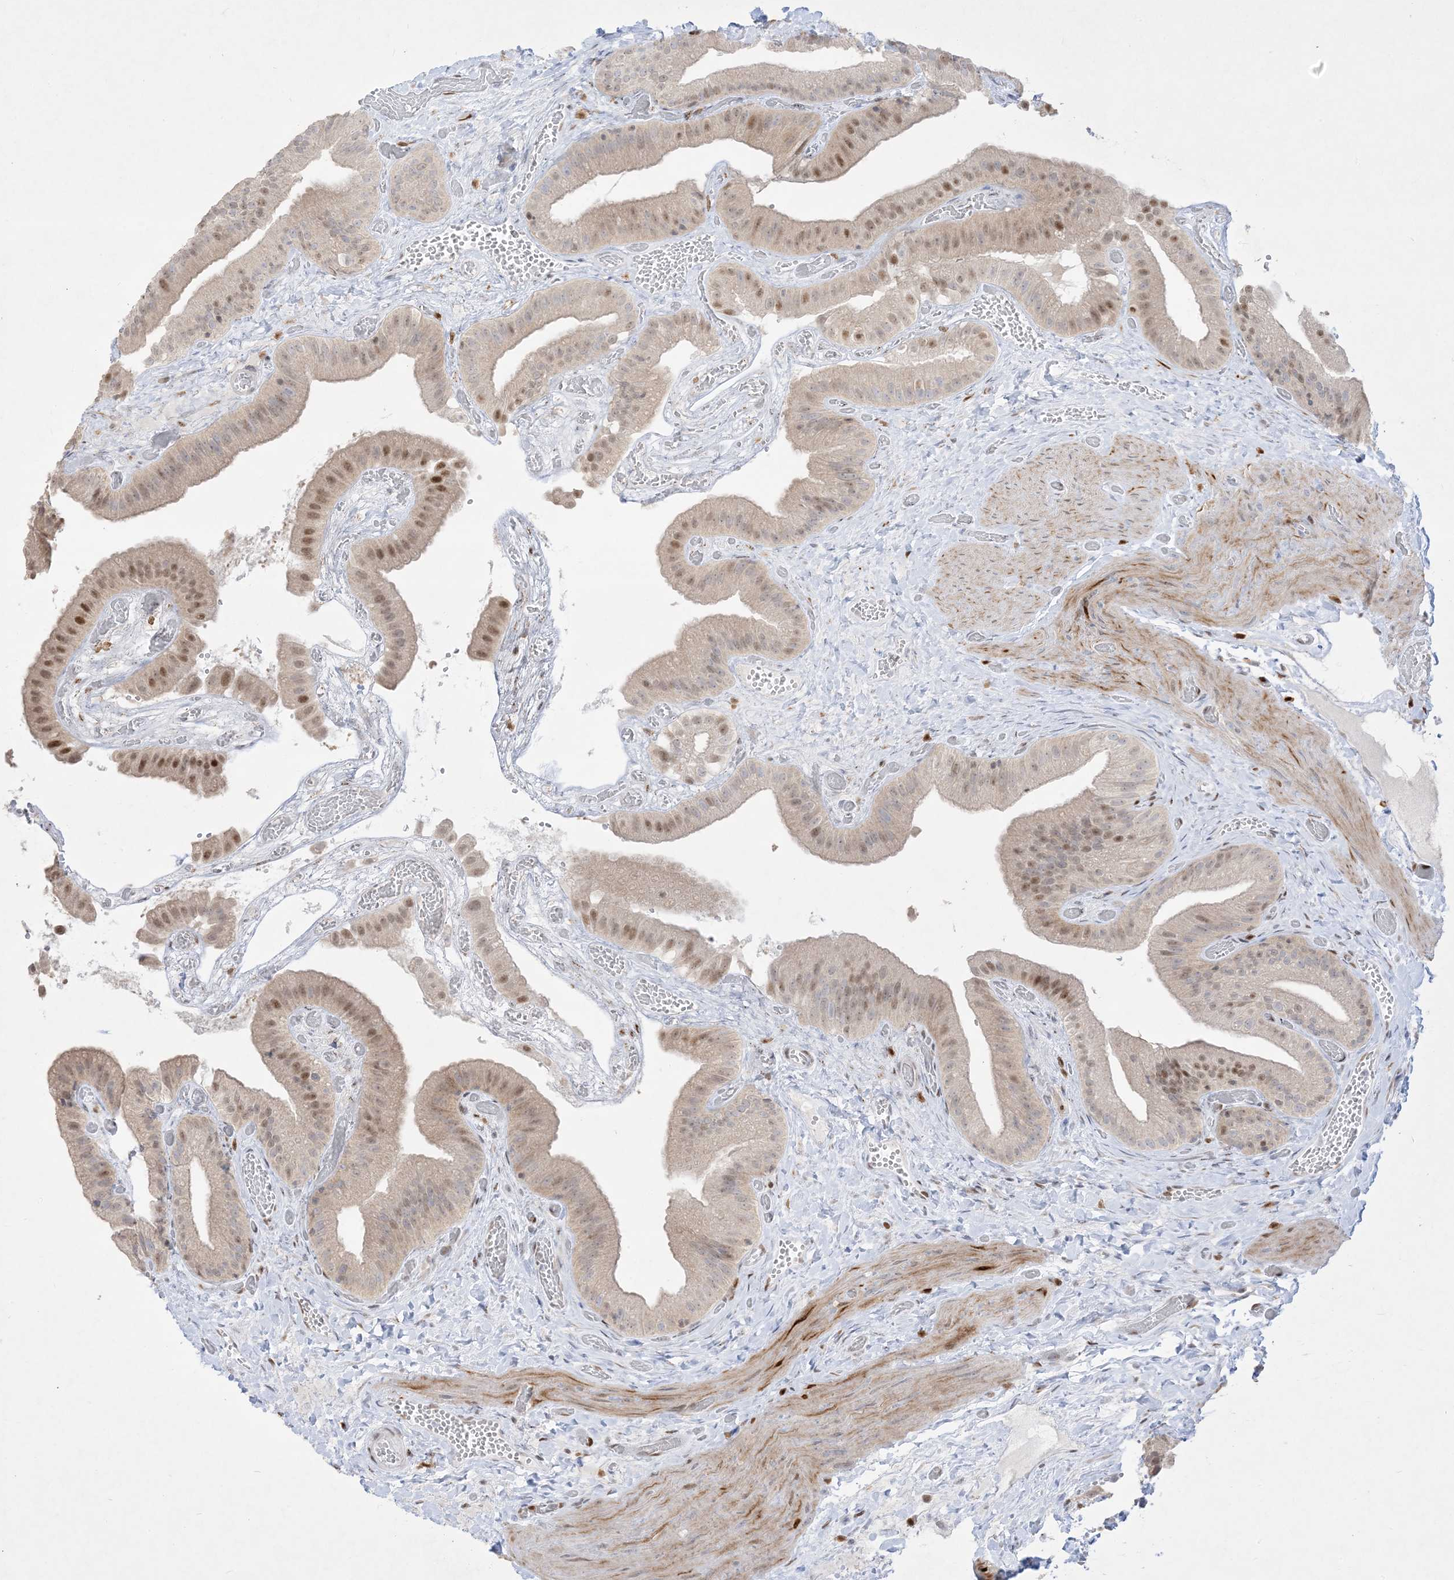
{"staining": {"intensity": "moderate", "quantity": "25%-75%", "location": "cytoplasmic/membranous,nuclear"}, "tissue": "gallbladder", "cell_type": "Glandular cells", "image_type": "normal", "snomed": [{"axis": "morphology", "description": "Normal tissue, NOS"}, {"axis": "topography", "description": "Gallbladder"}], "caption": "Protein positivity by immunohistochemistry (IHC) displays moderate cytoplasmic/membranous,nuclear staining in about 25%-75% of glandular cells in benign gallbladder. Immunohistochemistry (ihc) stains the protein in brown and the nuclei are stained blue.", "gene": "BHLHE40", "patient": {"sex": "female", "age": 64}}